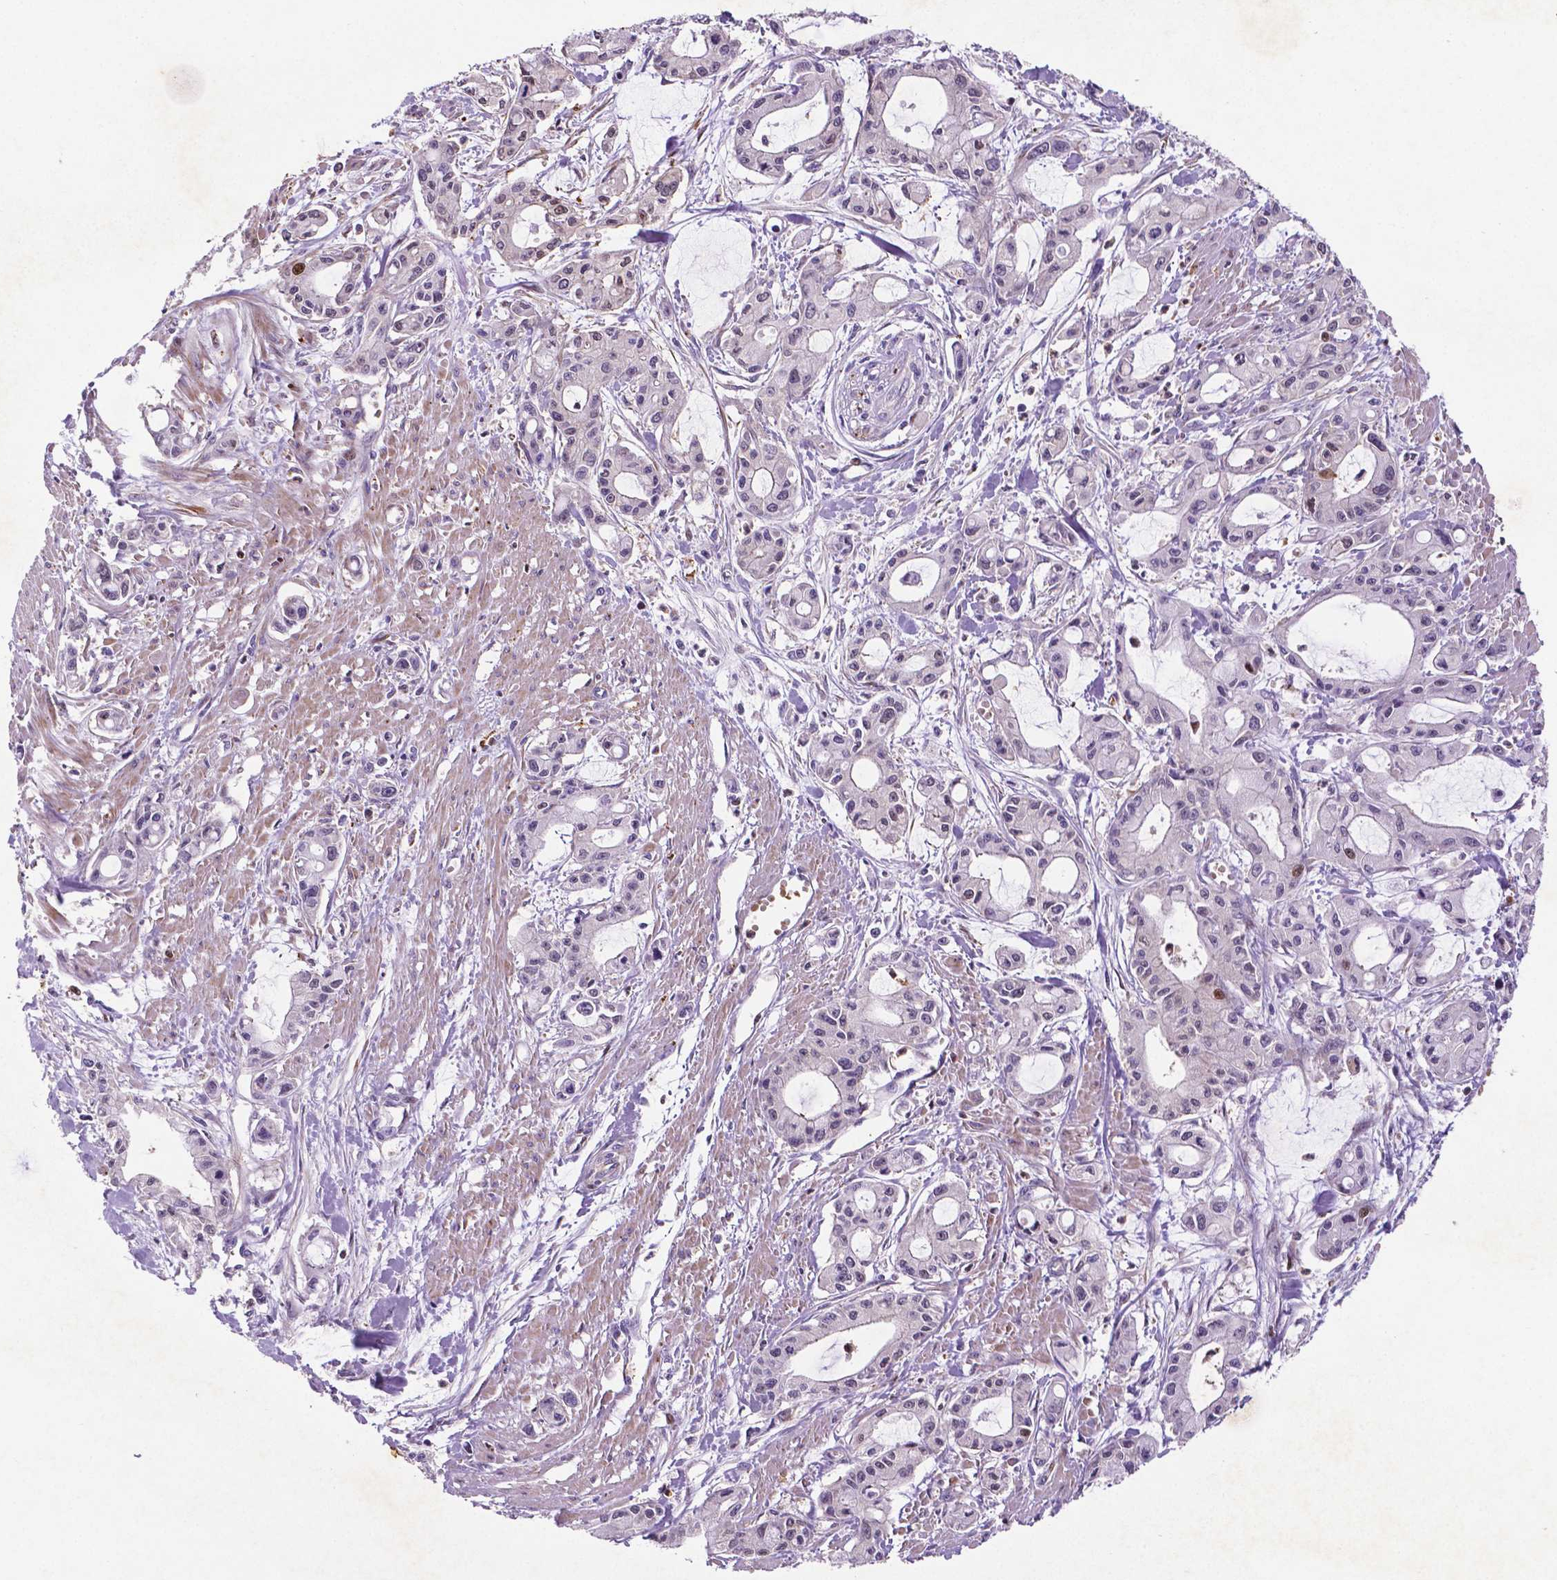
{"staining": {"intensity": "strong", "quantity": "<25%", "location": "nuclear"}, "tissue": "pancreatic cancer", "cell_type": "Tumor cells", "image_type": "cancer", "snomed": [{"axis": "morphology", "description": "Adenocarcinoma, NOS"}, {"axis": "topography", "description": "Pancreas"}], "caption": "The micrograph demonstrates immunohistochemical staining of pancreatic cancer. There is strong nuclear expression is appreciated in about <25% of tumor cells.", "gene": "TM4SF20", "patient": {"sex": "male", "age": 48}}